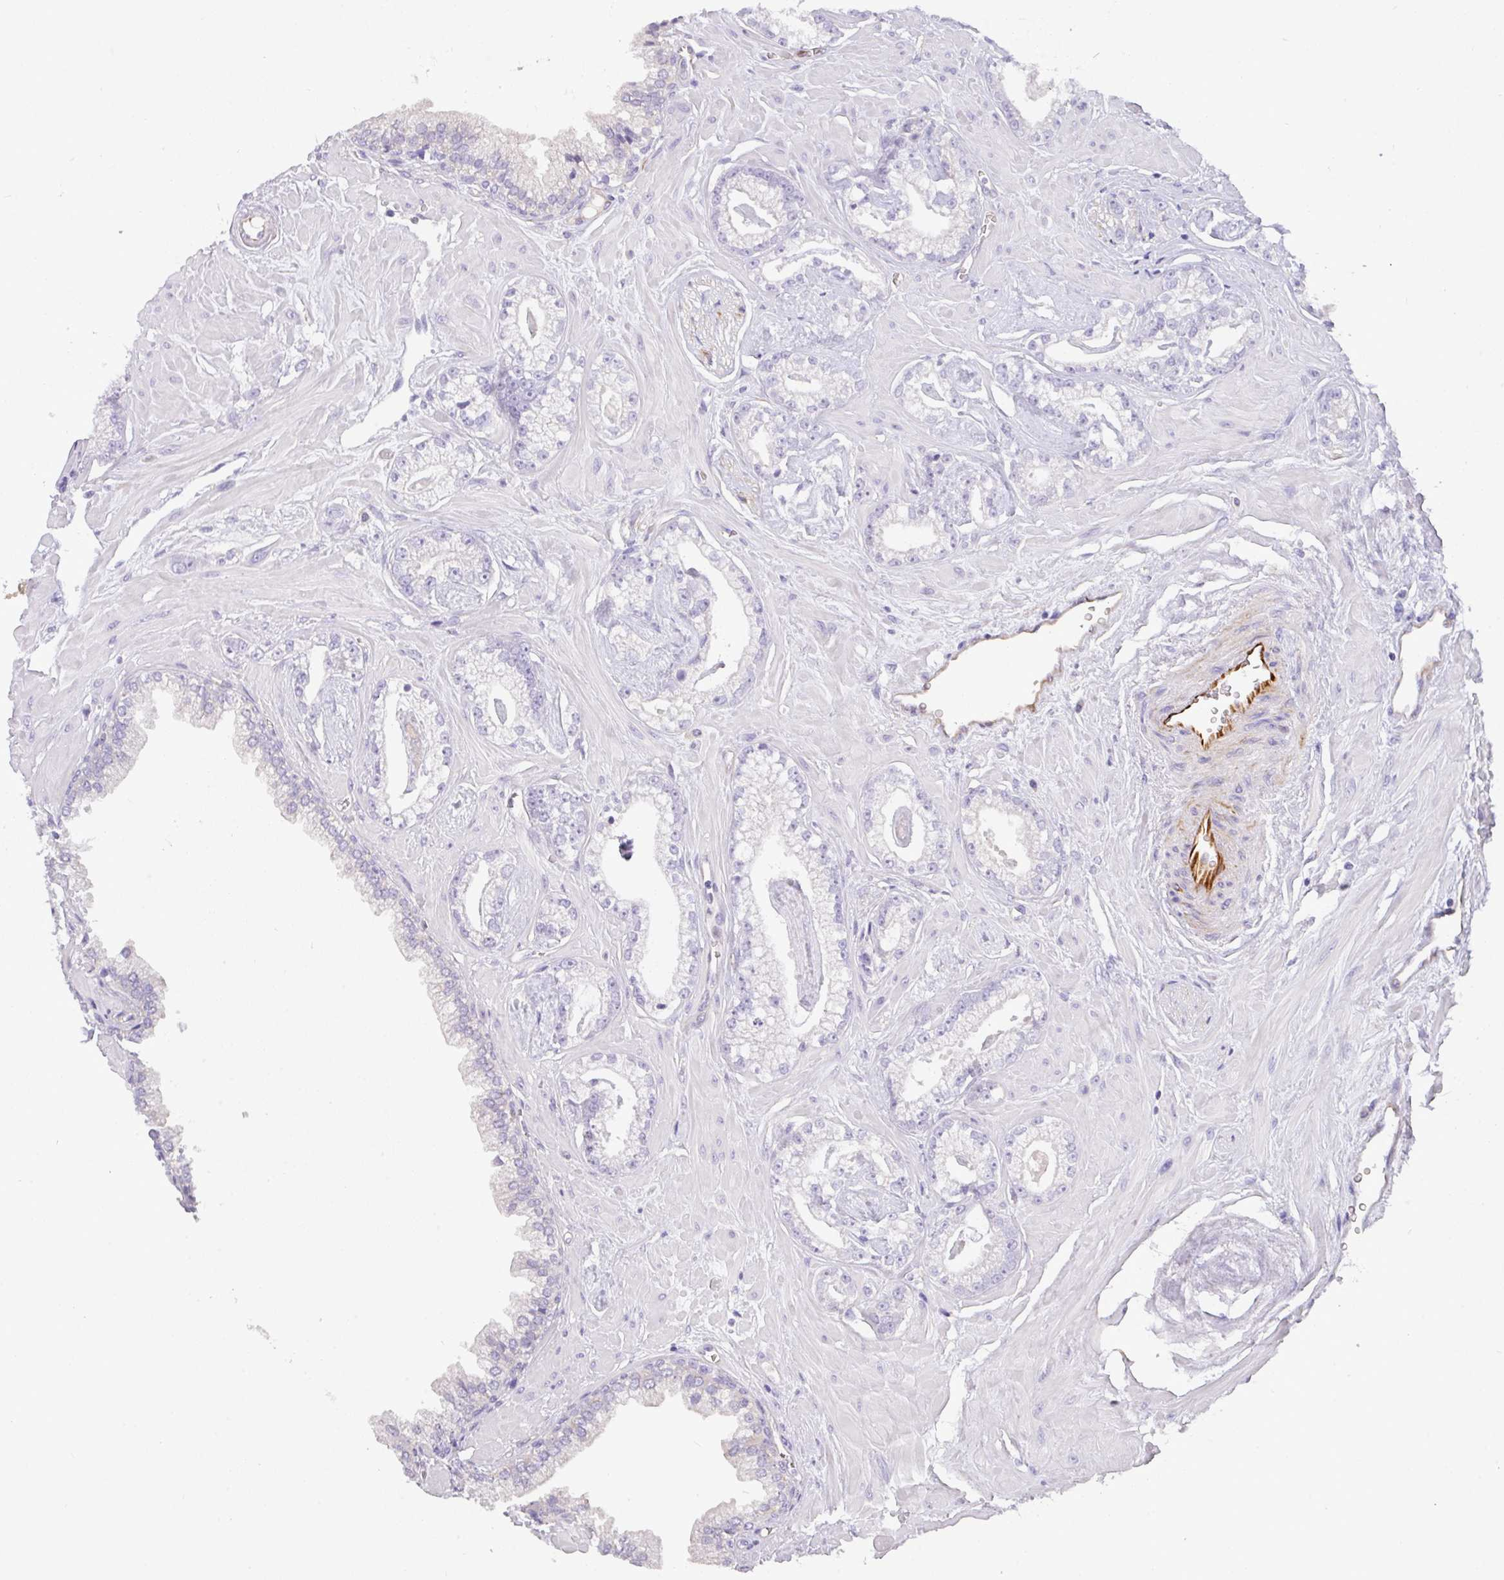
{"staining": {"intensity": "negative", "quantity": "none", "location": "none"}, "tissue": "prostate cancer", "cell_type": "Tumor cells", "image_type": "cancer", "snomed": [{"axis": "morphology", "description": "Adenocarcinoma, Low grade"}, {"axis": "topography", "description": "Prostate"}], "caption": "Image shows no protein positivity in tumor cells of low-grade adenocarcinoma (prostate) tissue.", "gene": "ENSG00000273748", "patient": {"sex": "male", "age": 60}}